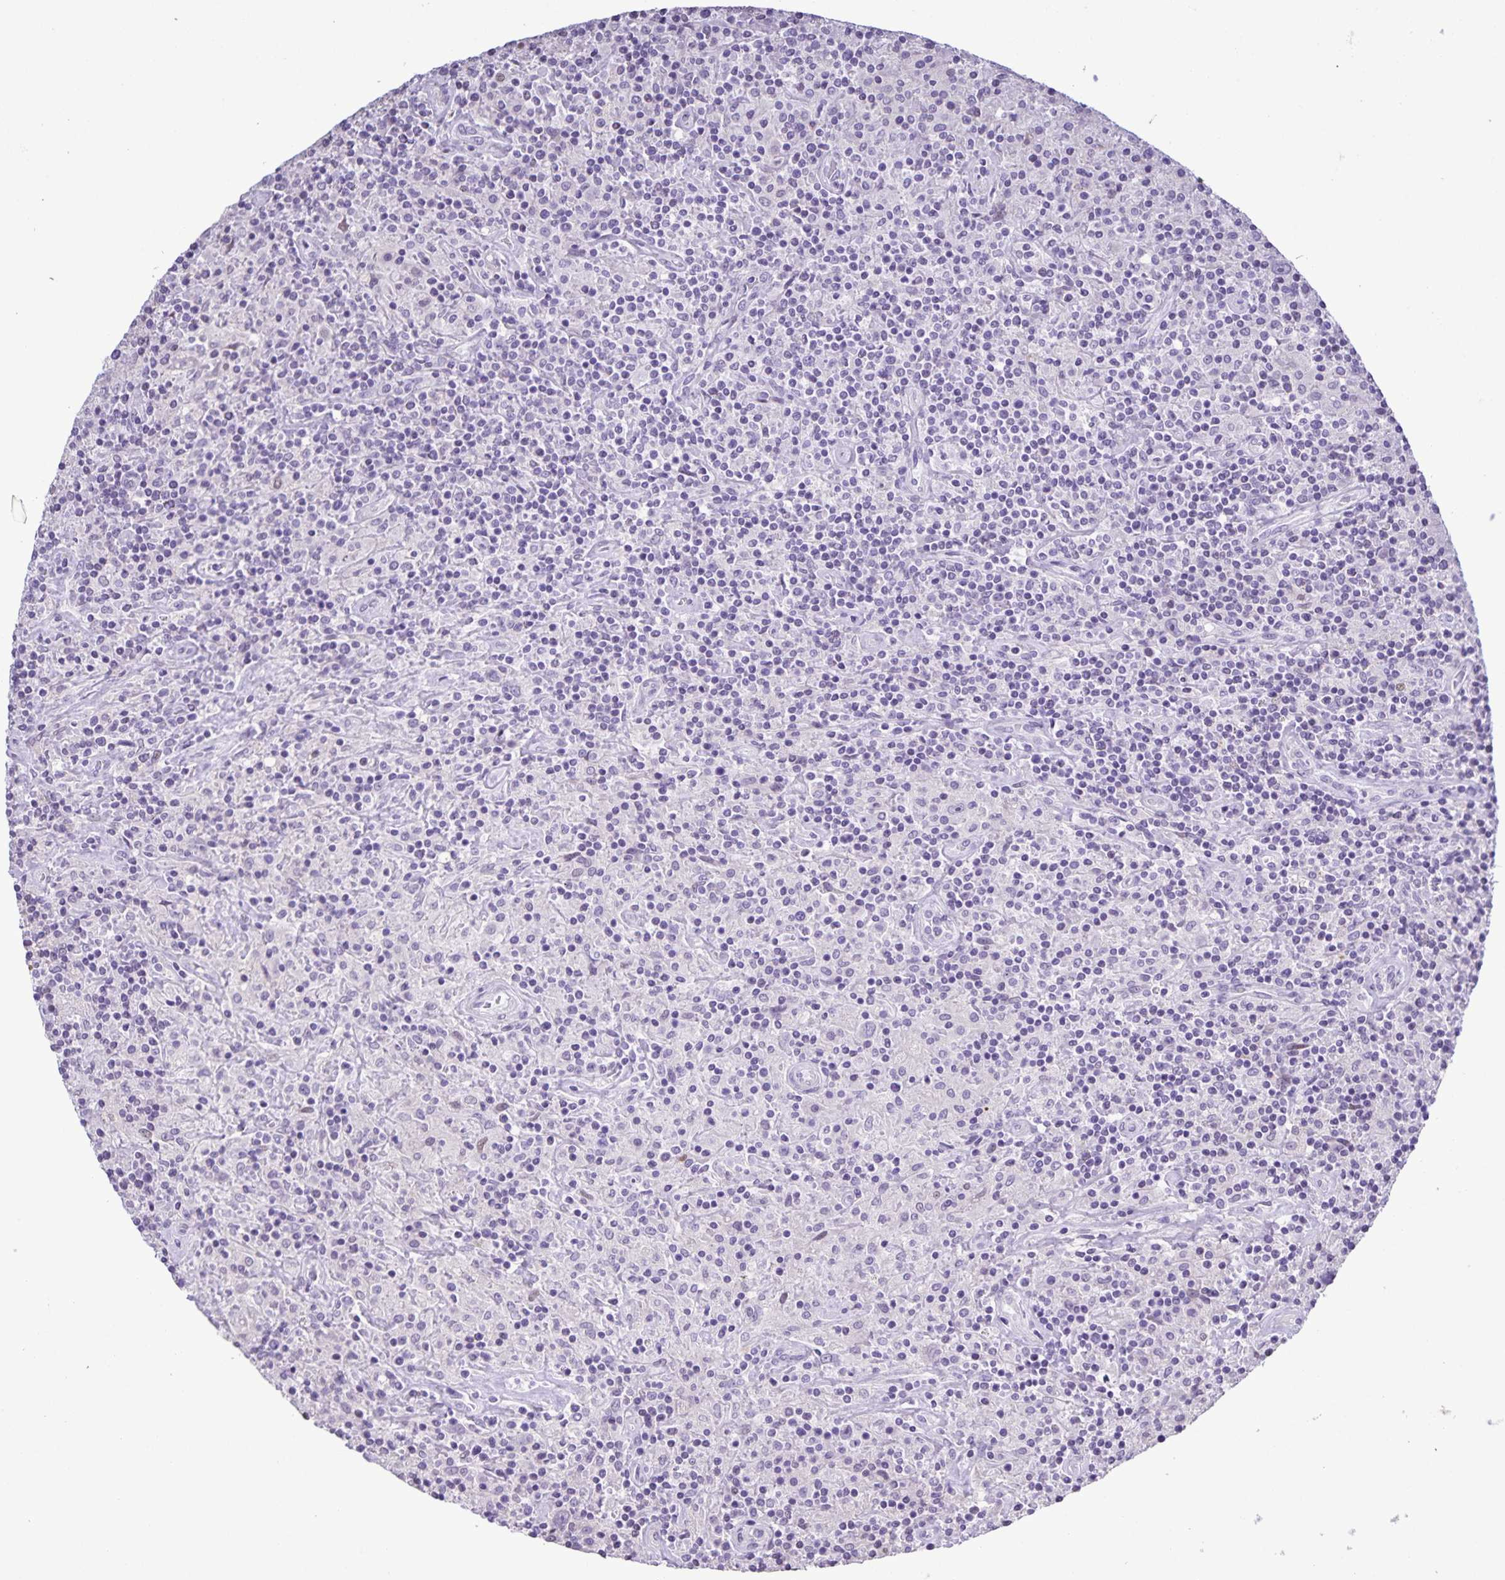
{"staining": {"intensity": "negative", "quantity": "none", "location": "none"}, "tissue": "lymphoma", "cell_type": "Tumor cells", "image_type": "cancer", "snomed": [{"axis": "morphology", "description": "Hodgkin's disease, NOS"}, {"axis": "topography", "description": "Lymph node"}], "caption": "Lymphoma stained for a protein using immunohistochemistry shows no staining tumor cells.", "gene": "ONECUT2", "patient": {"sex": "male", "age": 70}}